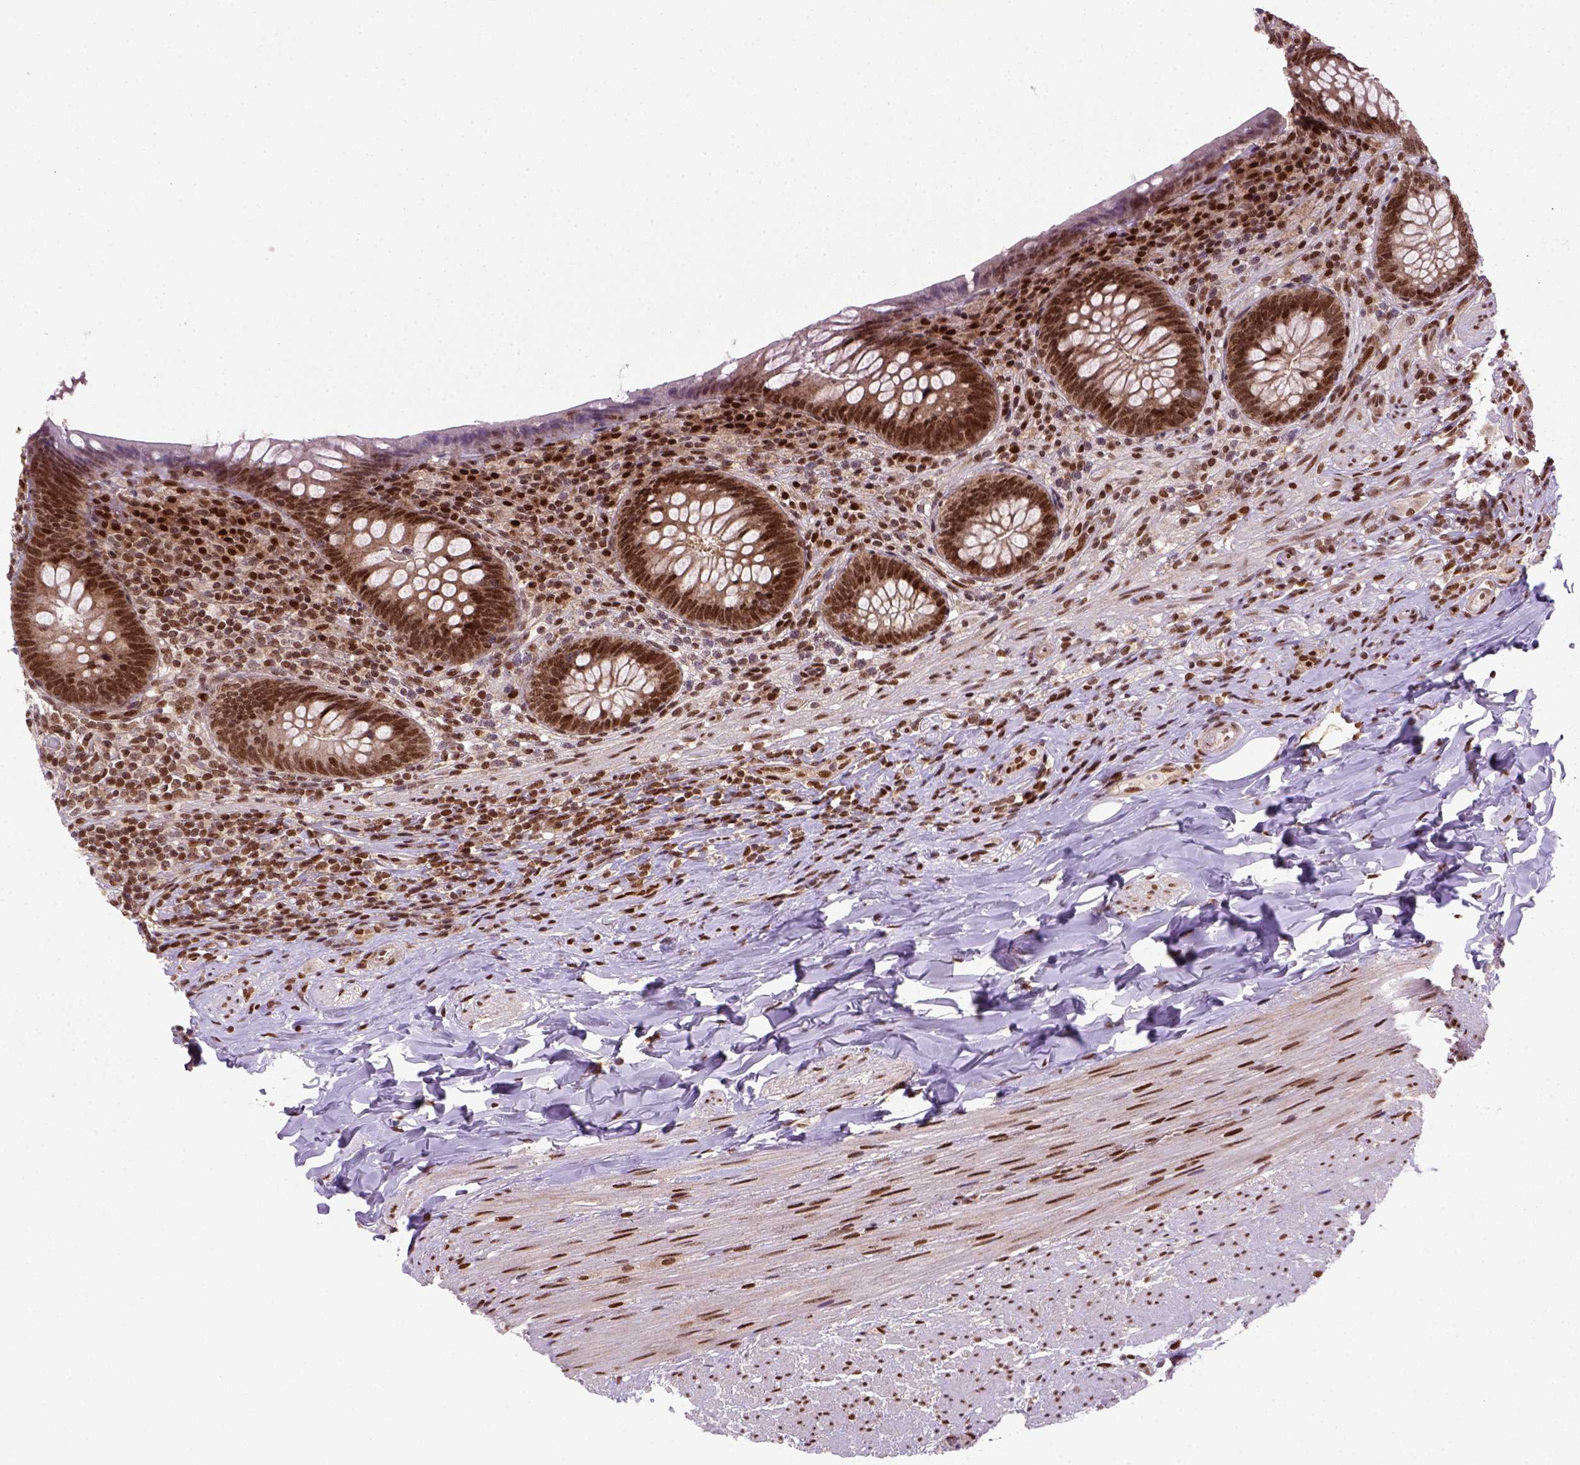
{"staining": {"intensity": "strong", "quantity": ">75%", "location": "nuclear"}, "tissue": "appendix", "cell_type": "Glandular cells", "image_type": "normal", "snomed": [{"axis": "morphology", "description": "Normal tissue, NOS"}, {"axis": "topography", "description": "Appendix"}], "caption": "Unremarkable appendix was stained to show a protein in brown. There is high levels of strong nuclear staining in about >75% of glandular cells. (IHC, brightfield microscopy, high magnification).", "gene": "MGMT", "patient": {"sex": "male", "age": 47}}